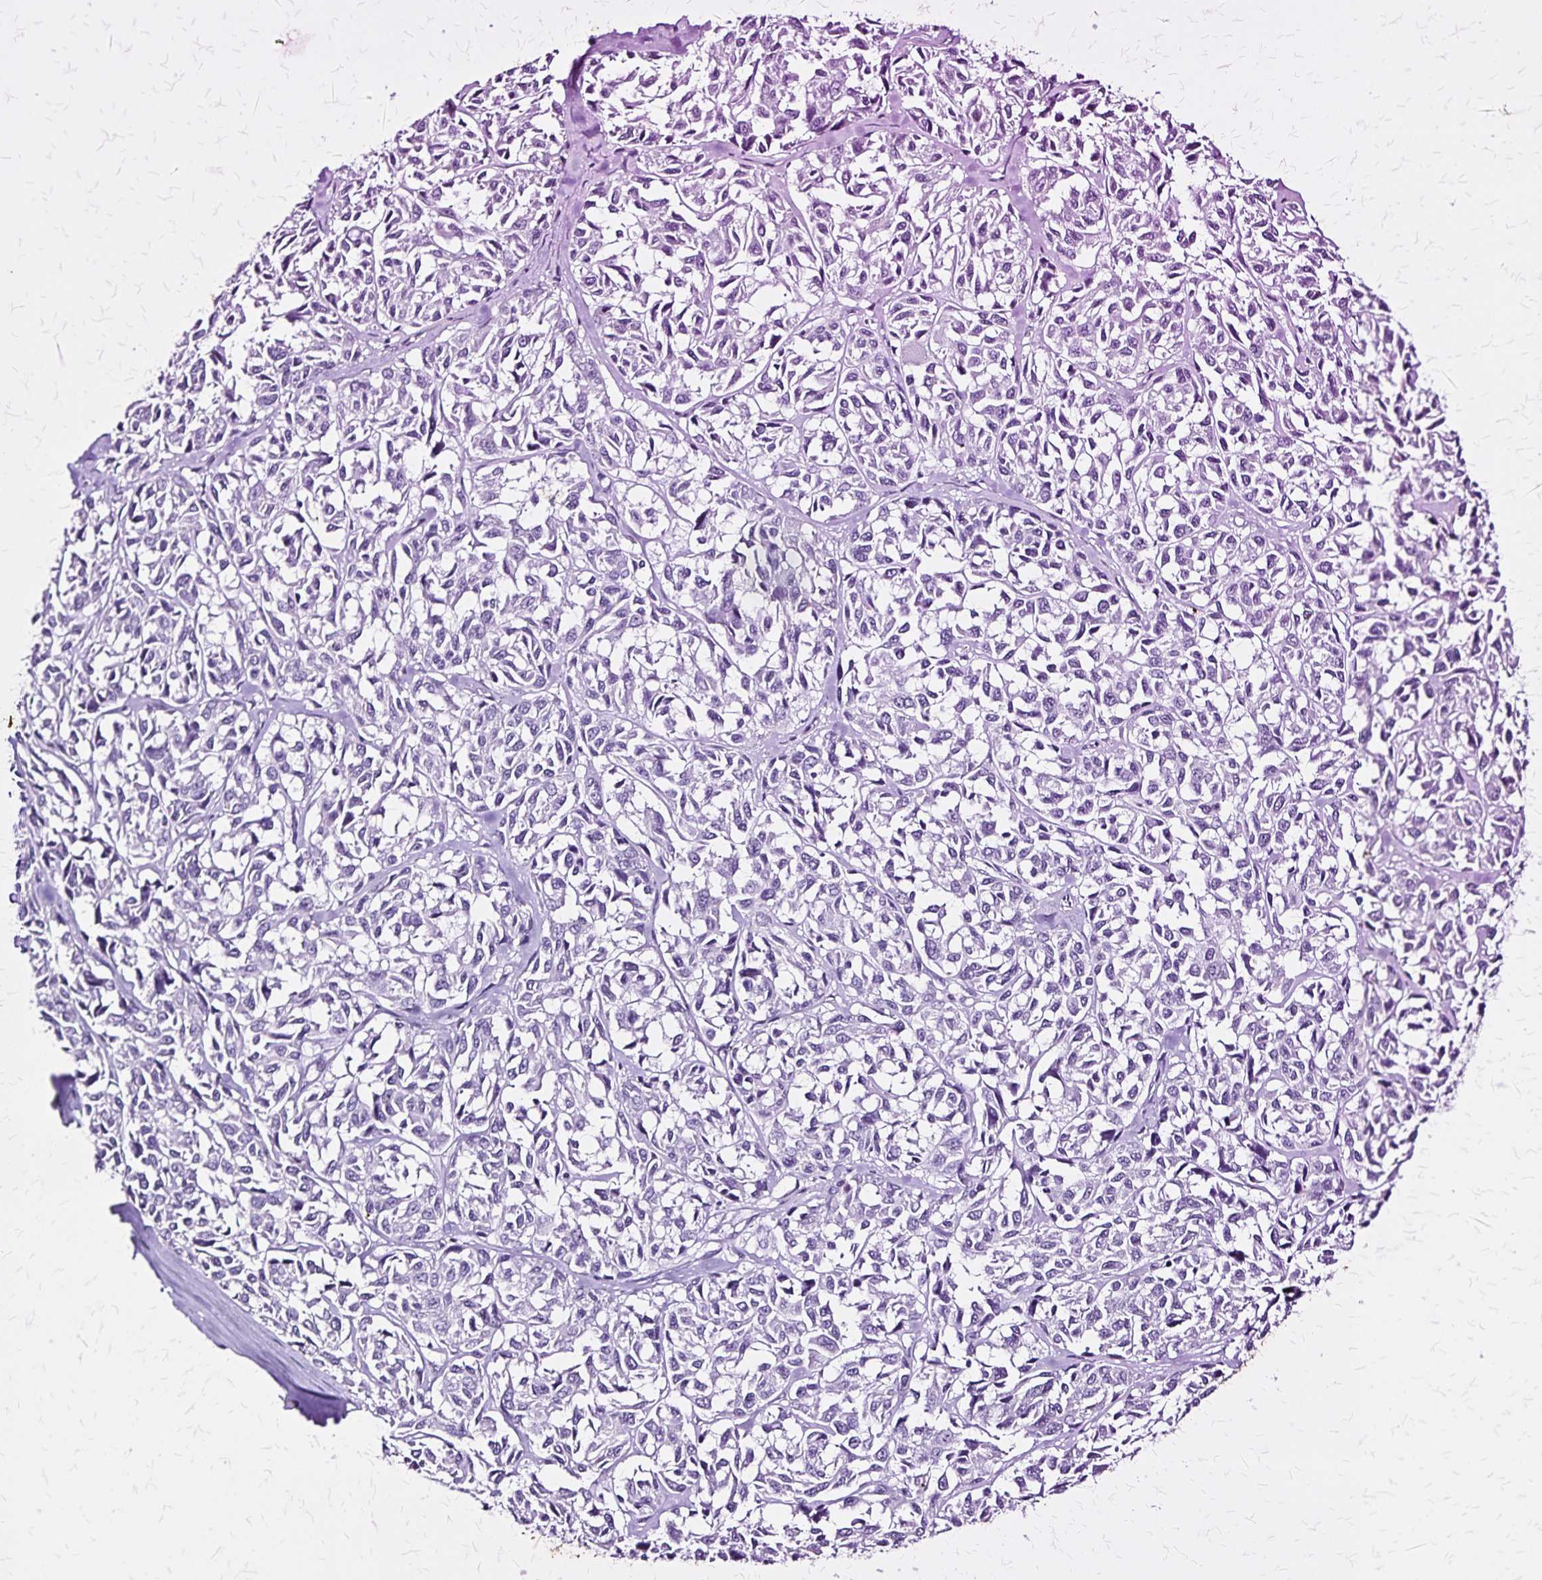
{"staining": {"intensity": "negative", "quantity": "none", "location": "none"}, "tissue": "melanoma", "cell_type": "Tumor cells", "image_type": "cancer", "snomed": [{"axis": "morphology", "description": "Malignant melanoma, NOS"}, {"axis": "topography", "description": "Skin"}], "caption": "This photomicrograph is of malignant melanoma stained with immunohistochemistry (IHC) to label a protein in brown with the nuclei are counter-stained blue. There is no positivity in tumor cells.", "gene": "KRT2", "patient": {"sex": "female", "age": 66}}